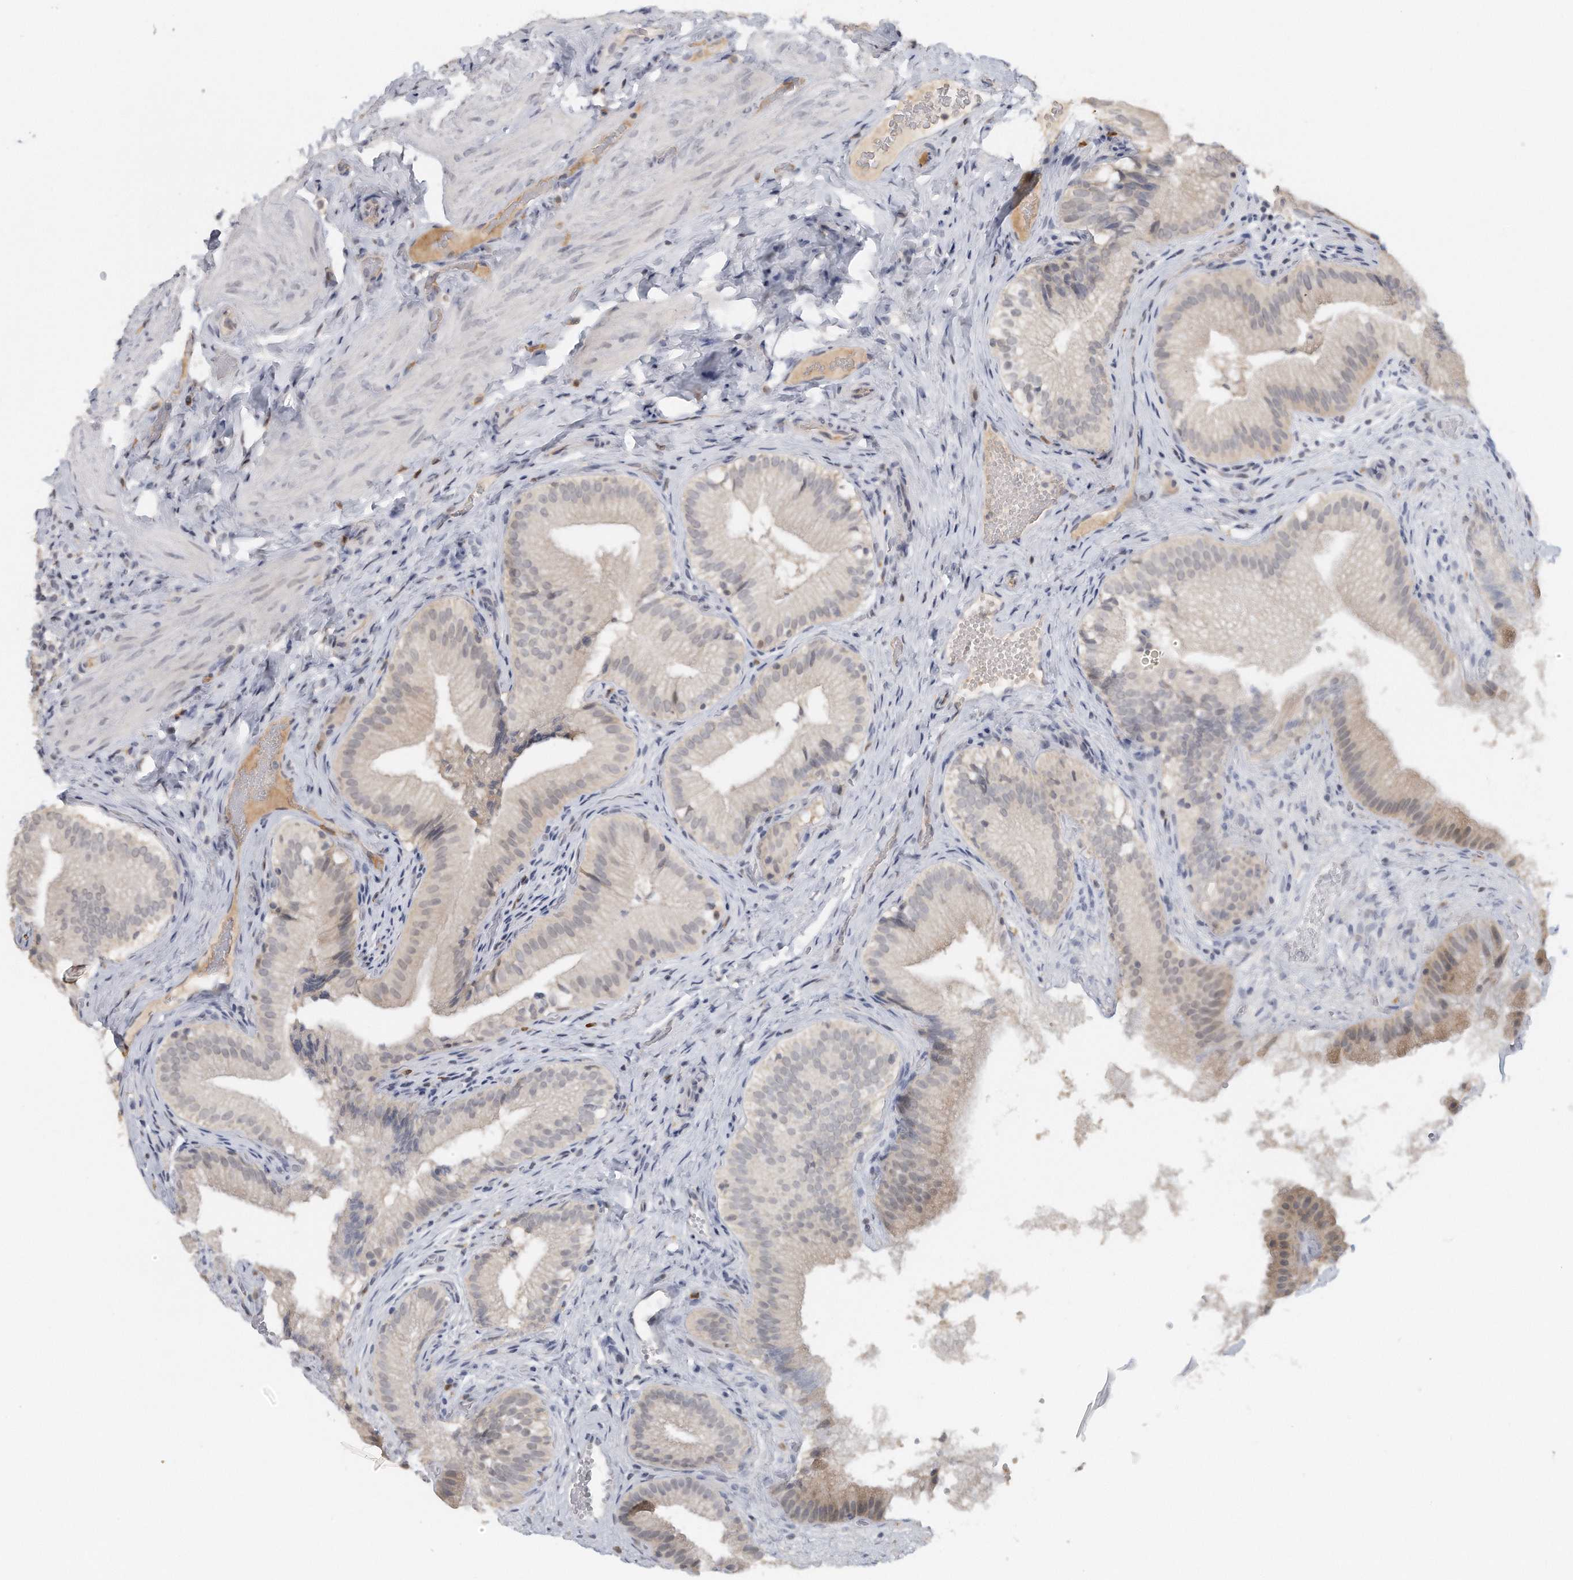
{"staining": {"intensity": "weak", "quantity": "<25%", "location": "cytoplasmic/membranous,nuclear"}, "tissue": "gallbladder", "cell_type": "Glandular cells", "image_type": "normal", "snomed": [{"axis": "morphology", "description": "Normal tissue, NOS"}, {"axis": "topography", "description": "Gallbladder"}], "caption": "A micrograph of human gallbladder is negative for staining in glandular cells. (DAB IHC with hematoxylin counter stain).", "gene": "DDX43", "patient": {"sex": "female", "age": 30}}